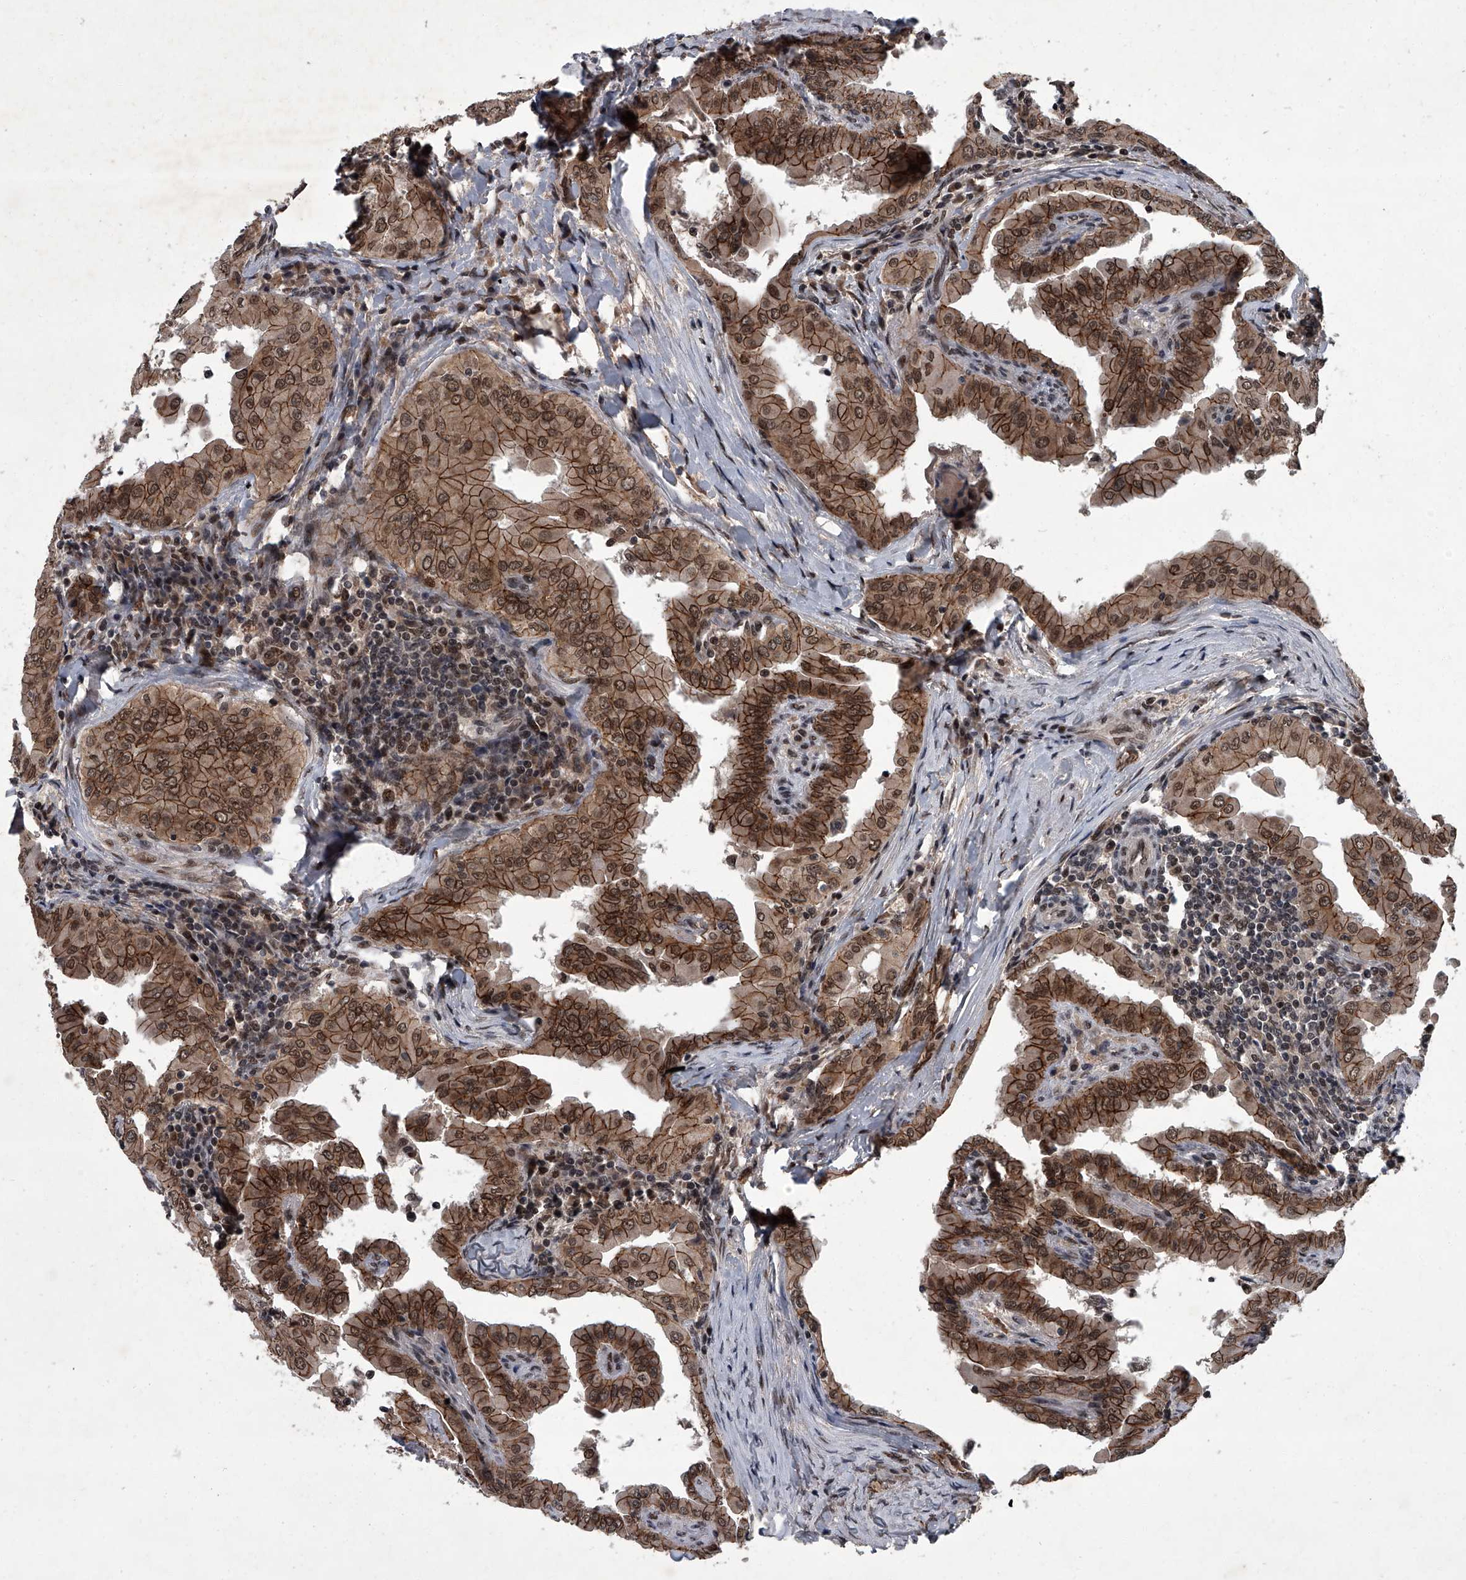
{"staining": {"intensity": "strong", "quantity": ">75%", "location": "cytoplasmic/membranous,nuclear"}, "tissue": "thyroid cancer", "cell_type": "Tumor cells", "image_type": "cancer", "snomed": [{"axis": "morphology", "description": "Papillary adenocarcinoma, NOS"}, {"axis": "topography", "description": "Thyroid gland"}], "caption": "Thyroid cancer (papillary adenocarcinoma) stained for a protein demonstrates strong cytoplasmic/membranous and nuclear positivity in tumor cells.", "gene": "ZNF518B", "patient": {"sex": "male", "age": 33}}